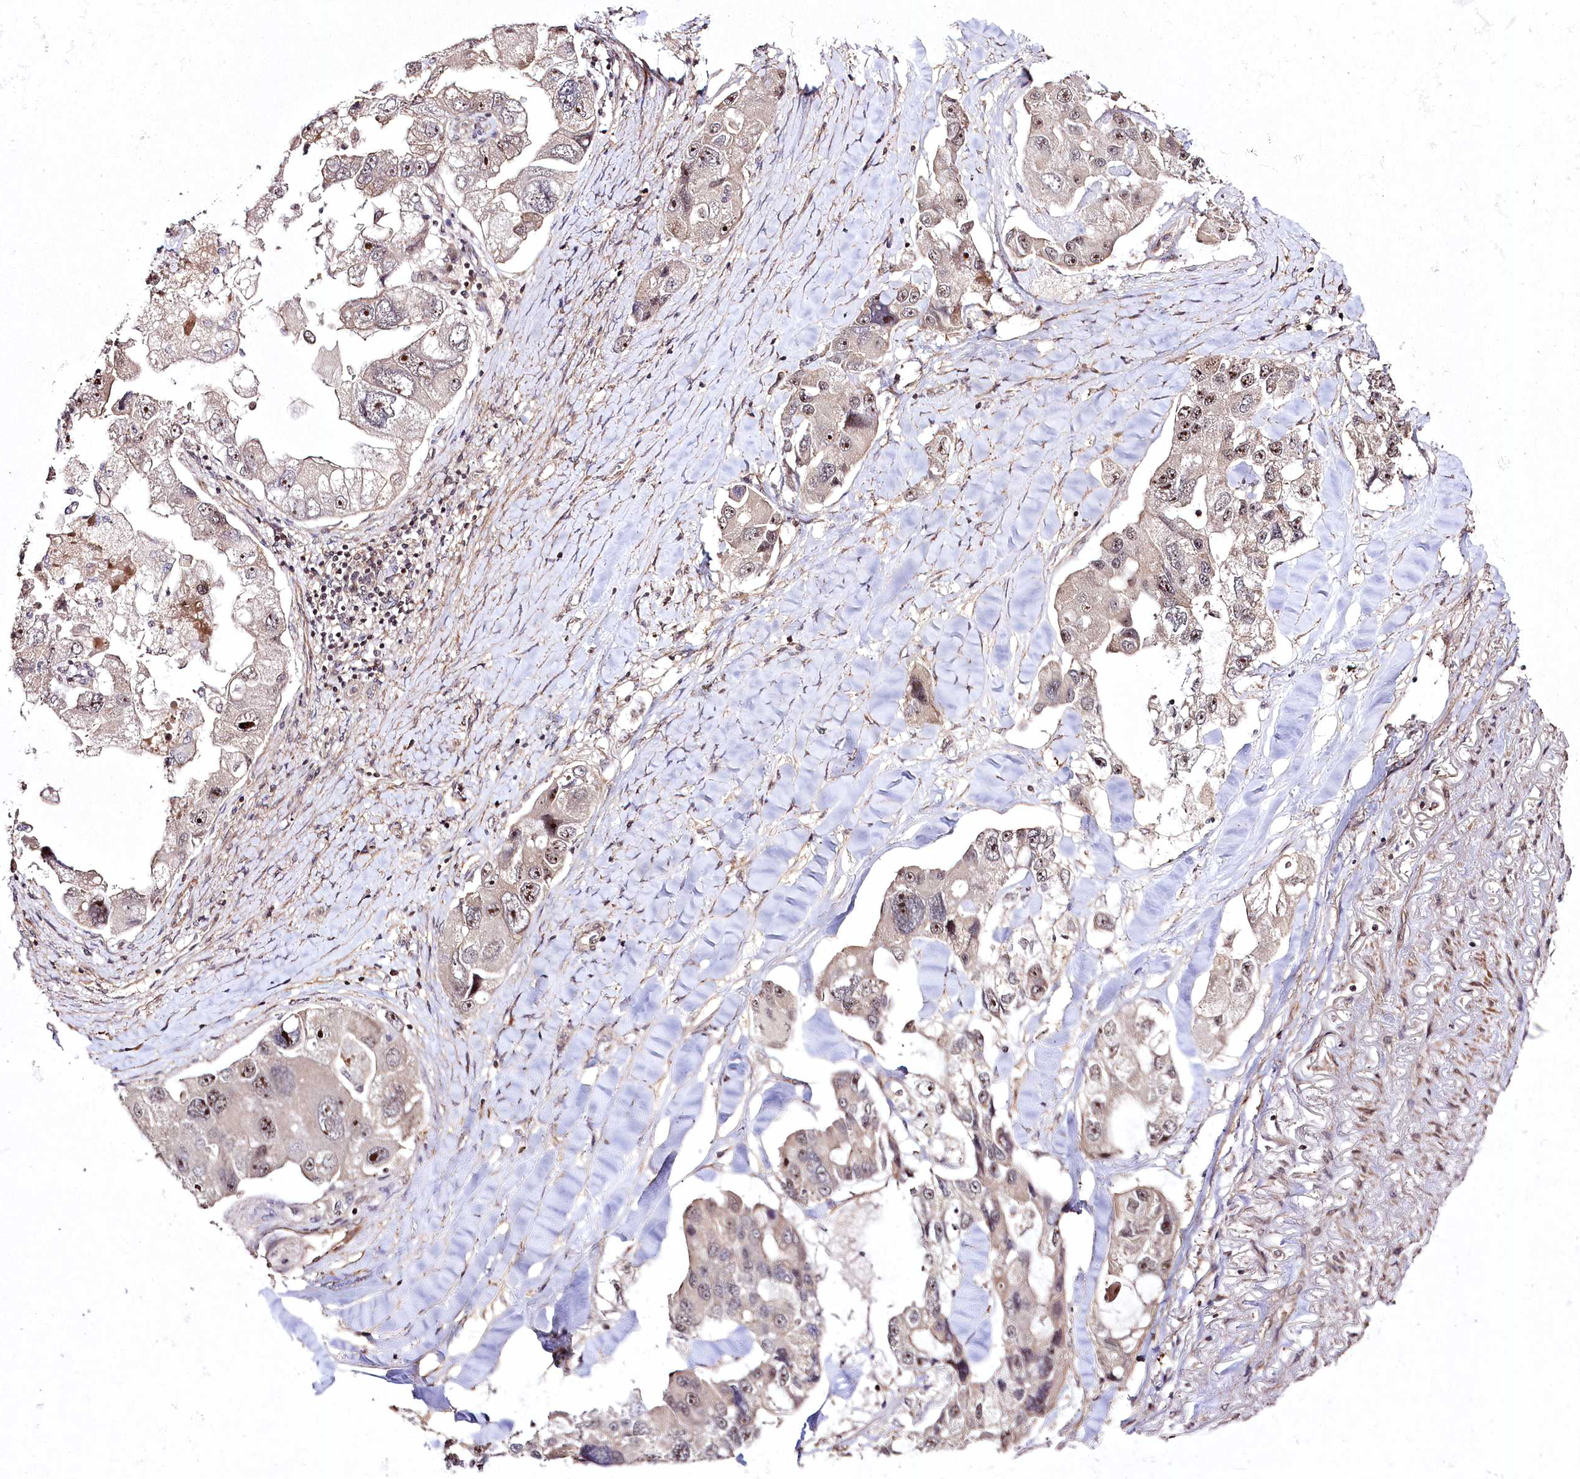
{"staining": {"intensity": "moderate", "quantity": "25%-75%", "location": "nuclear"}, "tissue": "lung cancer", "cell_type": "Tumor cells", "image_type": "cancer", "snomed": [{"axis": "morphology", "description": "Adenocarcinoma, NOS"}, {"axis": "topography", "description": "Lung"}], "caption": "Immunohistochemical staining of lung adenocarcinoma demonstrates medium levels of moderate nuclear protein staining in about 25%-75% of tumor cells. The staining is performed using DAB brown chromogen to label protein expression. The nuclei are counter-stained blue using hematoxylin.", "gene": "CCDC59", "patient": {"sex": "female", "age": 54}}